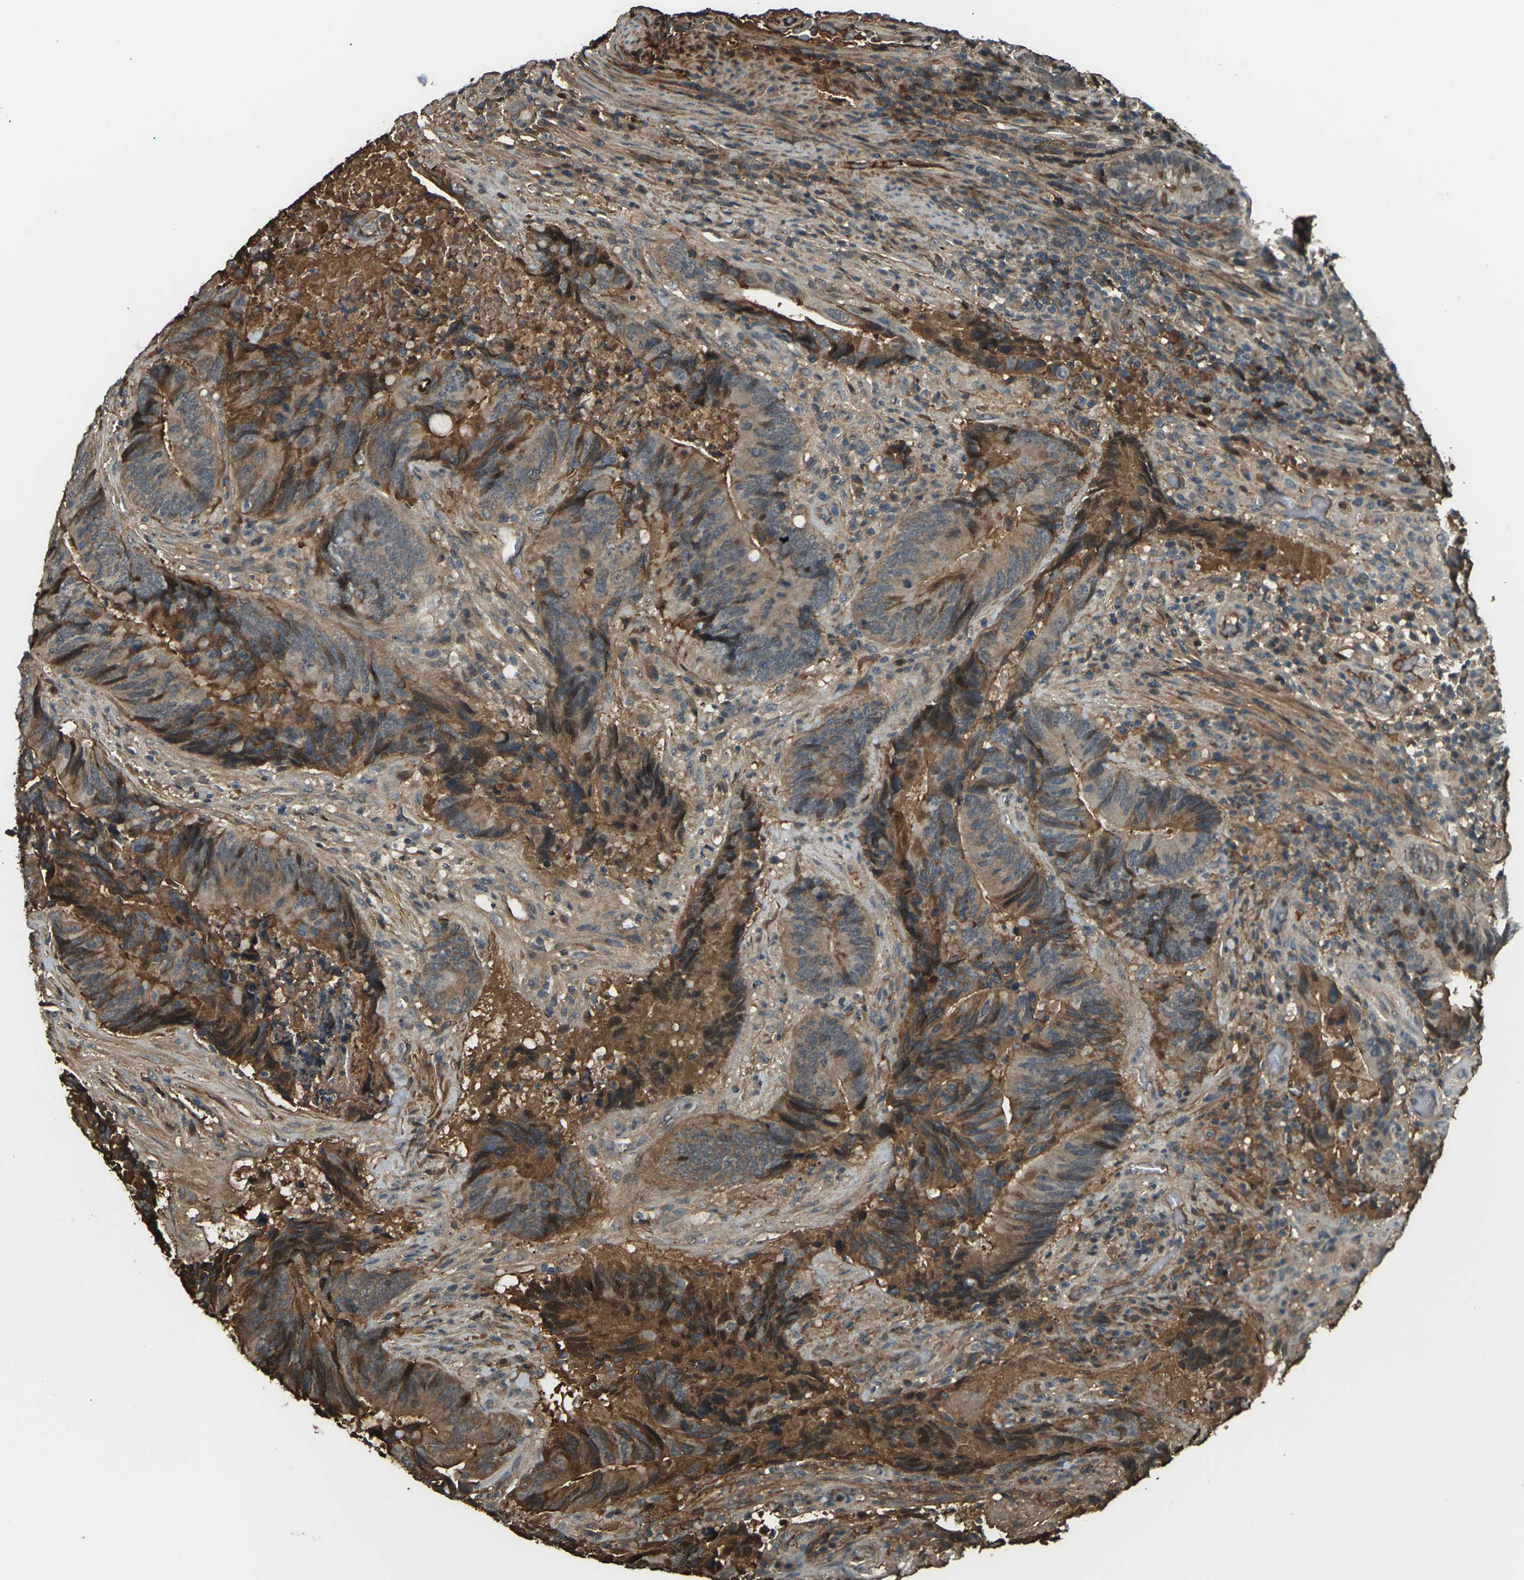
{"staining": {"intensity": "strong", "quantity": "25%-75%", "location": "cytoplasmic/membranous,nuclear"}, "tissue": "colorectal cancer", "cell_type": "Tumor cells", "image_type": "cancer", "snomed": [{"axis": "morphology", "description": "Normal tissue, NOS"}, {"axis": "morphology", "description": "Adenocarcinoma, NOS"}, {"axis": "topography", "description": "Colon"}], "caption": "DAB (3,3'-diaminobenzidine) immunohistochemical staining of colorectal cancer exhibits strong cytoplasmic/membranous and nuclear protein staining in about 25%-75% of tumor cells. Immunohistochemistry stains the protein in brown and the nuclei are stained blue.", "gene": "CYP1B1", "patient": {"sex": "male", "age": 56}}